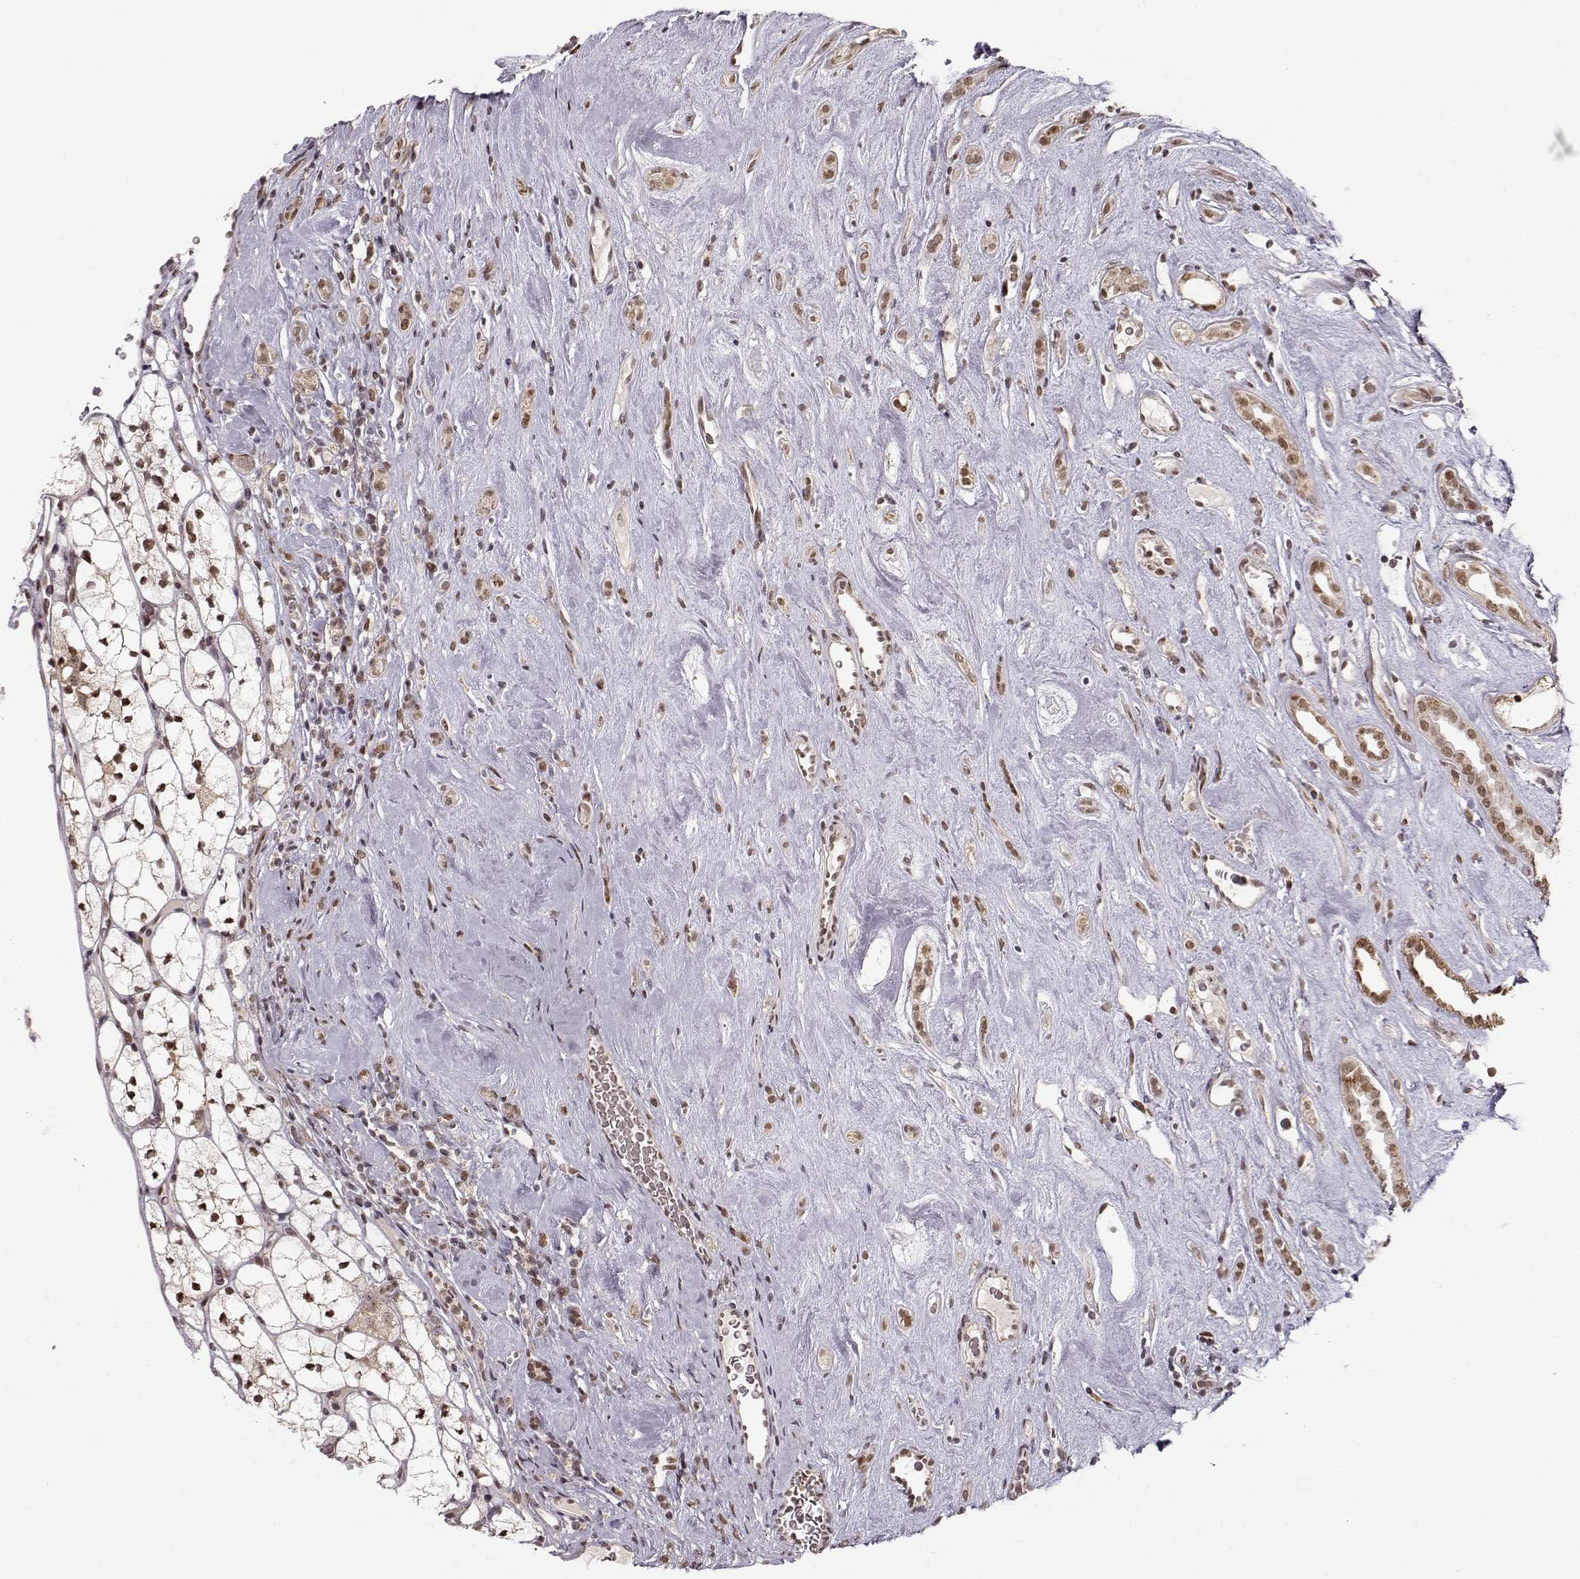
{"staining": {"intensity": "strong", "quantity": ">75%", "location": "nuclear"}, "tissue": "renal cancer", "cell_type": "Tumor cells", "image_type": "cancer", "snomed": [{"axis": "morphology", "description": "Adenocarcinoma, NOS"}, {"axis": "topography", "description": "Kidney"}], "caption": "About >75% of tumor cells in human renal cancer (adenocarcinoma) show strong nuclear protein positivity as visualized by brown immunohistochemical staining.", "gene": "RAI1", "patient": {"sex": "female", "age": 89}}